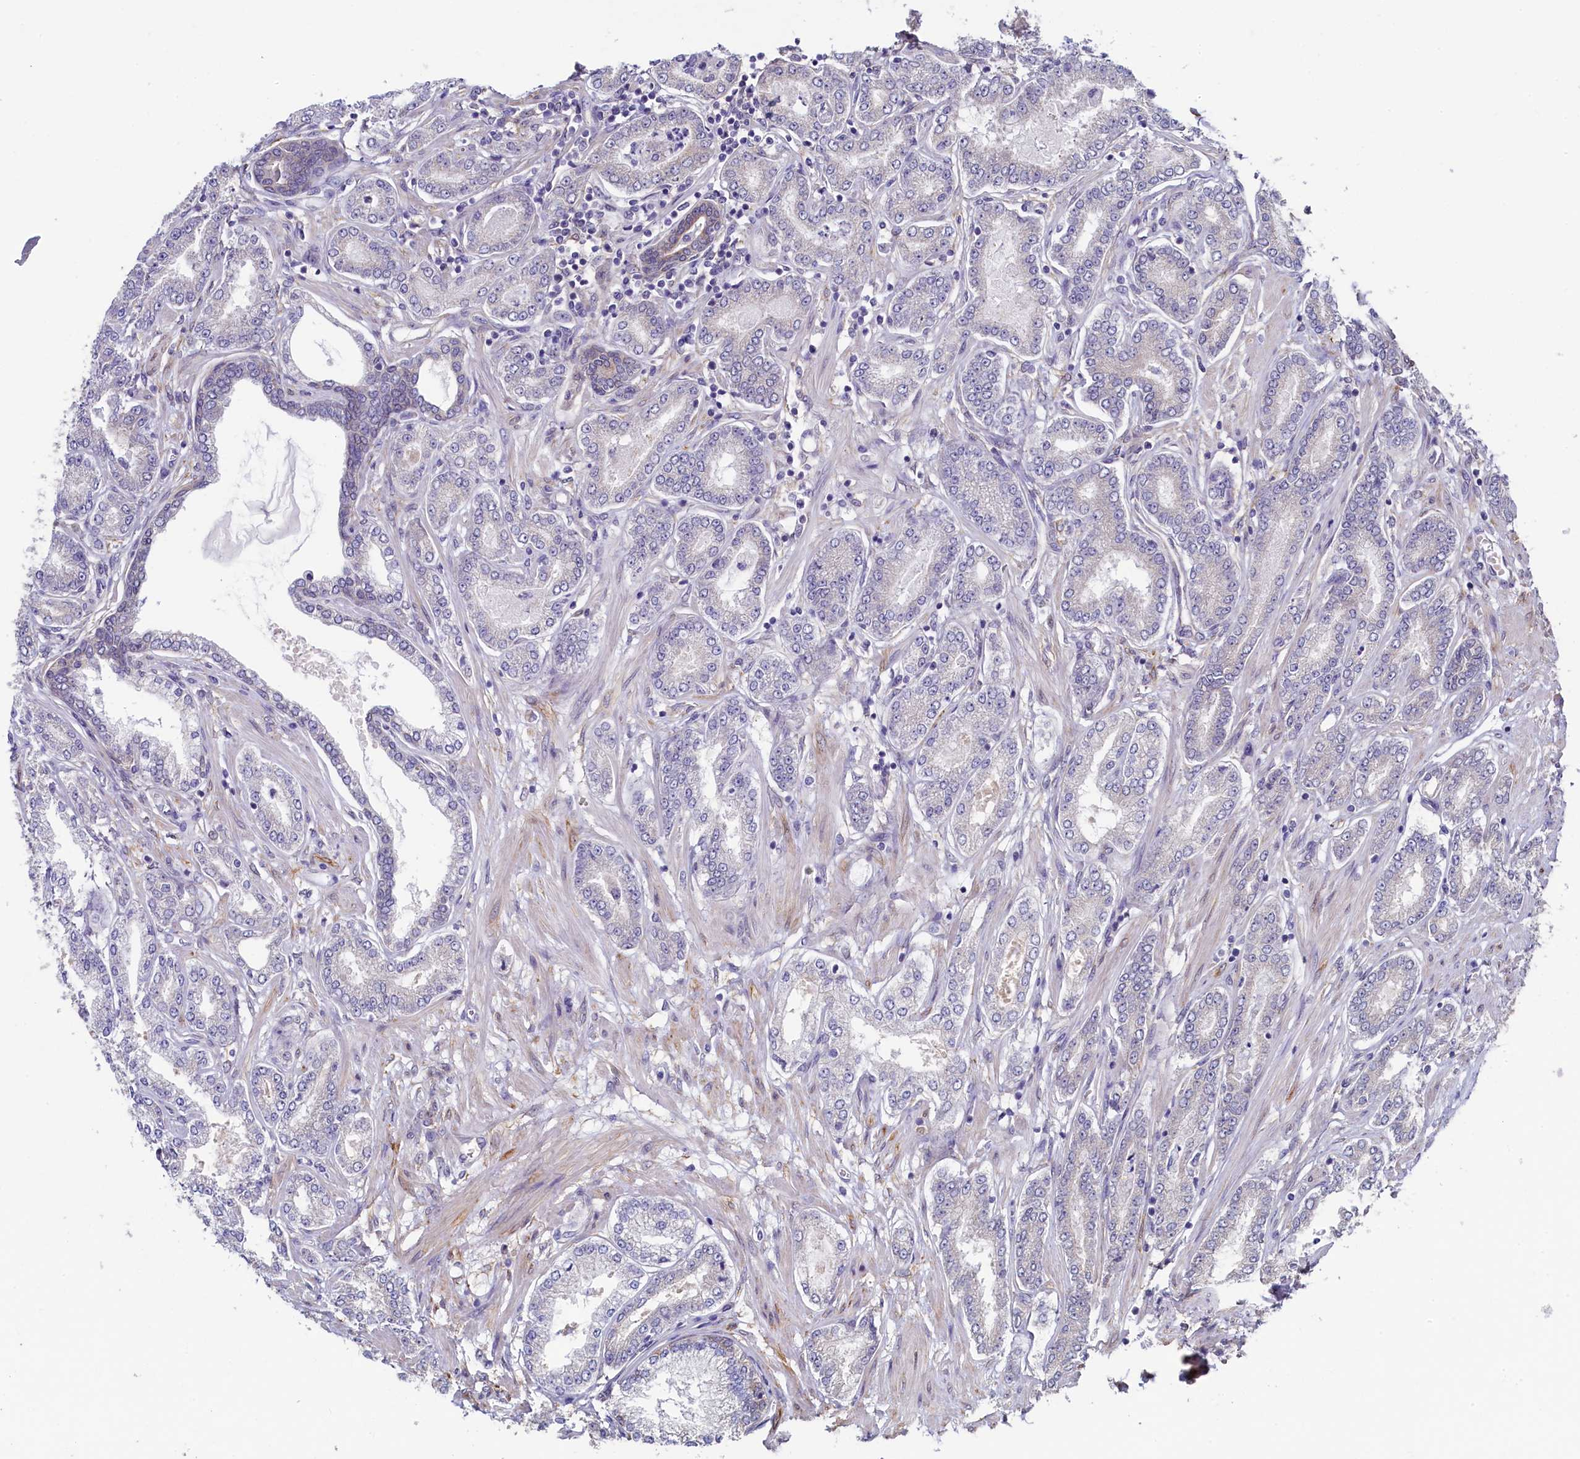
{"staining": {"intensity": "weak", "quantity": "<25%", "location": "cytoplasmic/membranous"}, "tissue": "prostate cancer", "cell_type": "Tumor cells", "image_type": "cancer", "snomed": [{"axis": "morphology", "description": "Adenocarcinoma, Low grade"}, {"axis": "topography", "description": "Prostate"}], "caption": "The immunohistochemistry micrograph has no significant positivity in tumor cells of prostate cancer tissue.", "gene": "SPATA2L", "patient": {"sex": "male", "age": 63}}